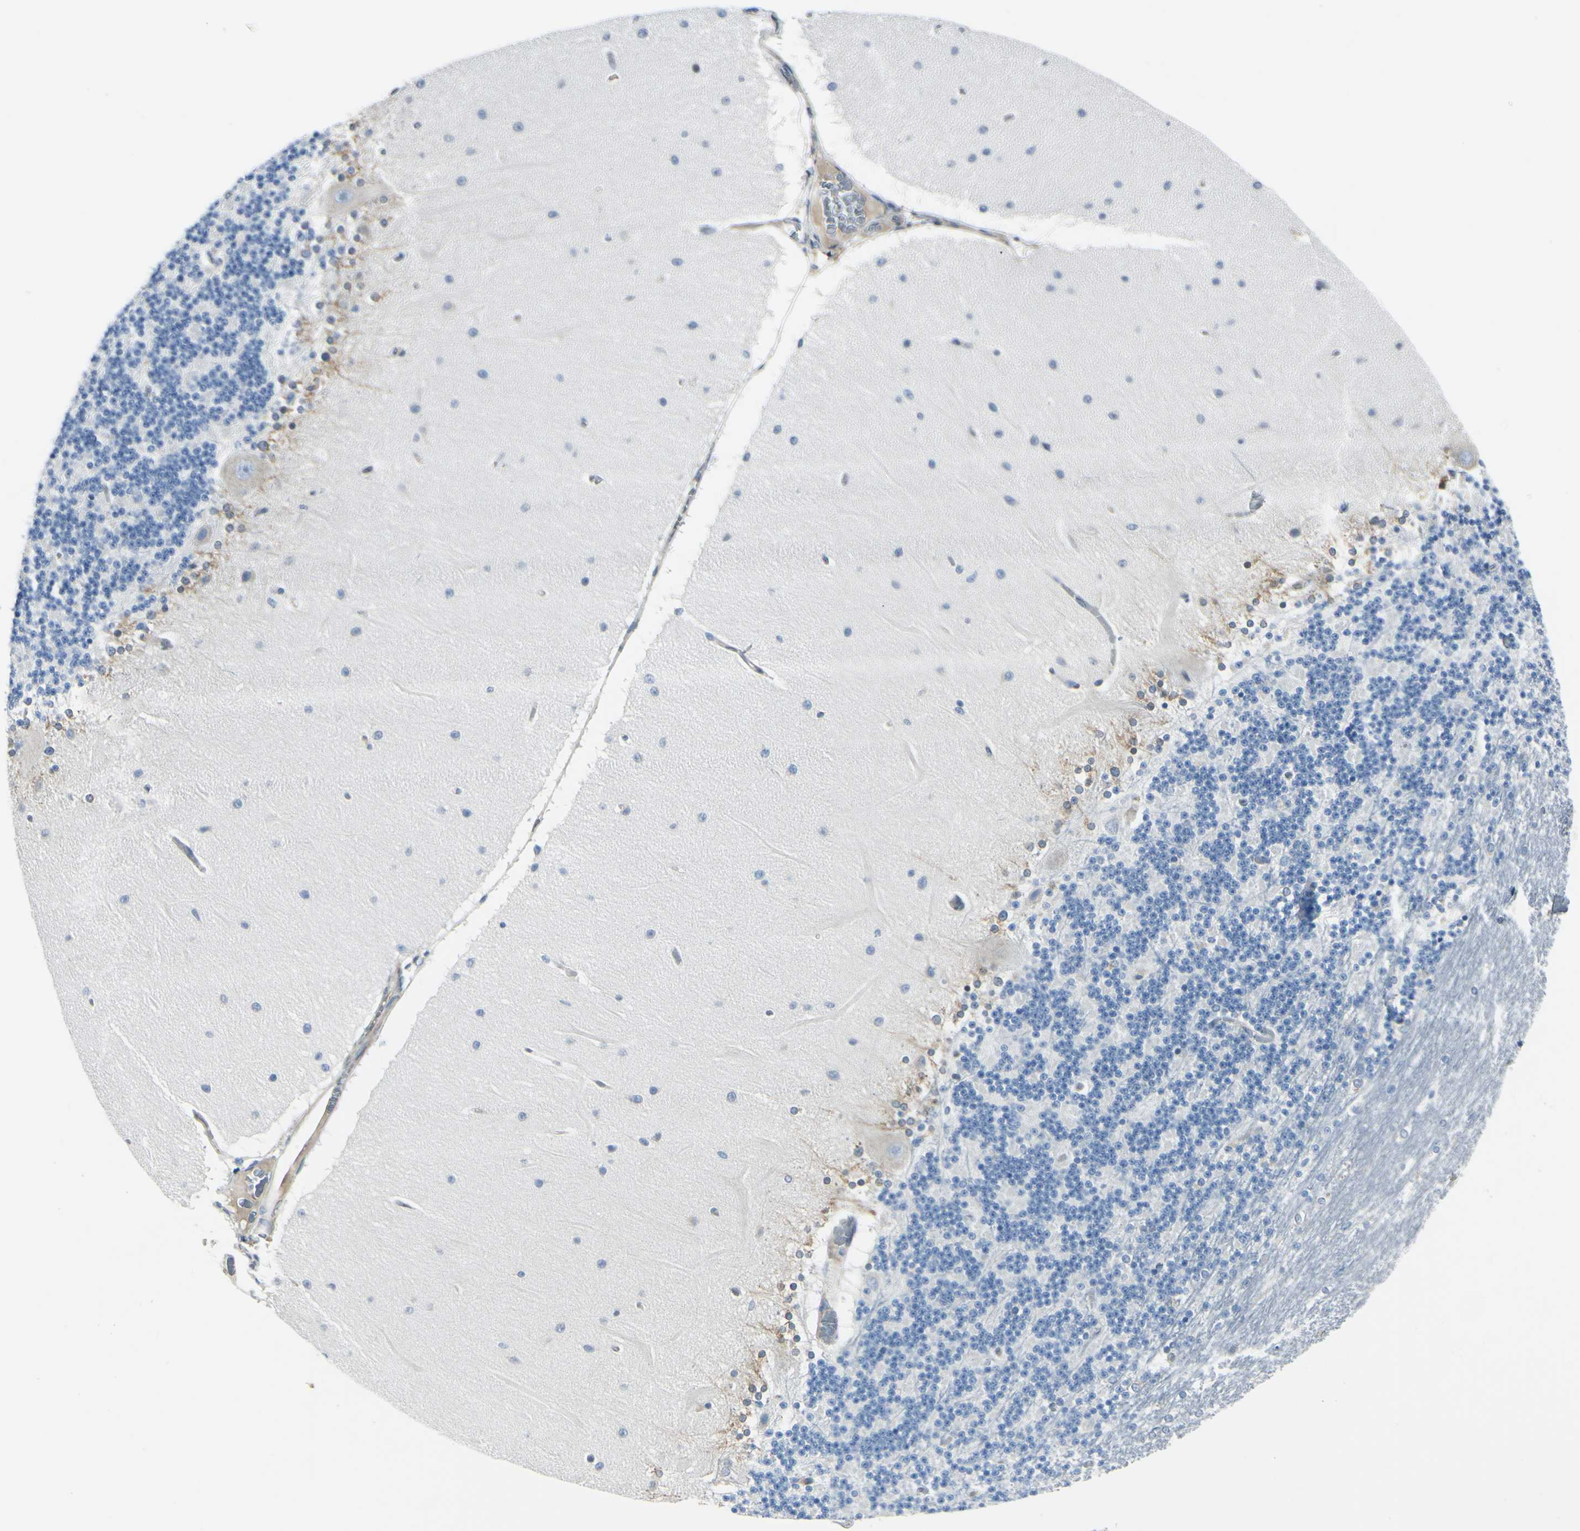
{"staining": {"intensity": "negative", "quantity": "none", "location": "none"}, "tissue": "cerebellum", "cell_type": "Cells in granular layer", "image_type": "normal", "snomed": [{"axis": "morphology", "description": "Normal tissue, NOS"}, {"axis": "topography", "description": "Cerebellum"}], "caption": "Cells in granular layer are negative for brown protein staining in benign cerebellum. (DAB (3,3'-diaminobenzidine) immunohistochemistry visualized using brightfield microscopy, high magnification).", "gene": "SELENOS", "patient": {"sex": "female", "age": 54}}